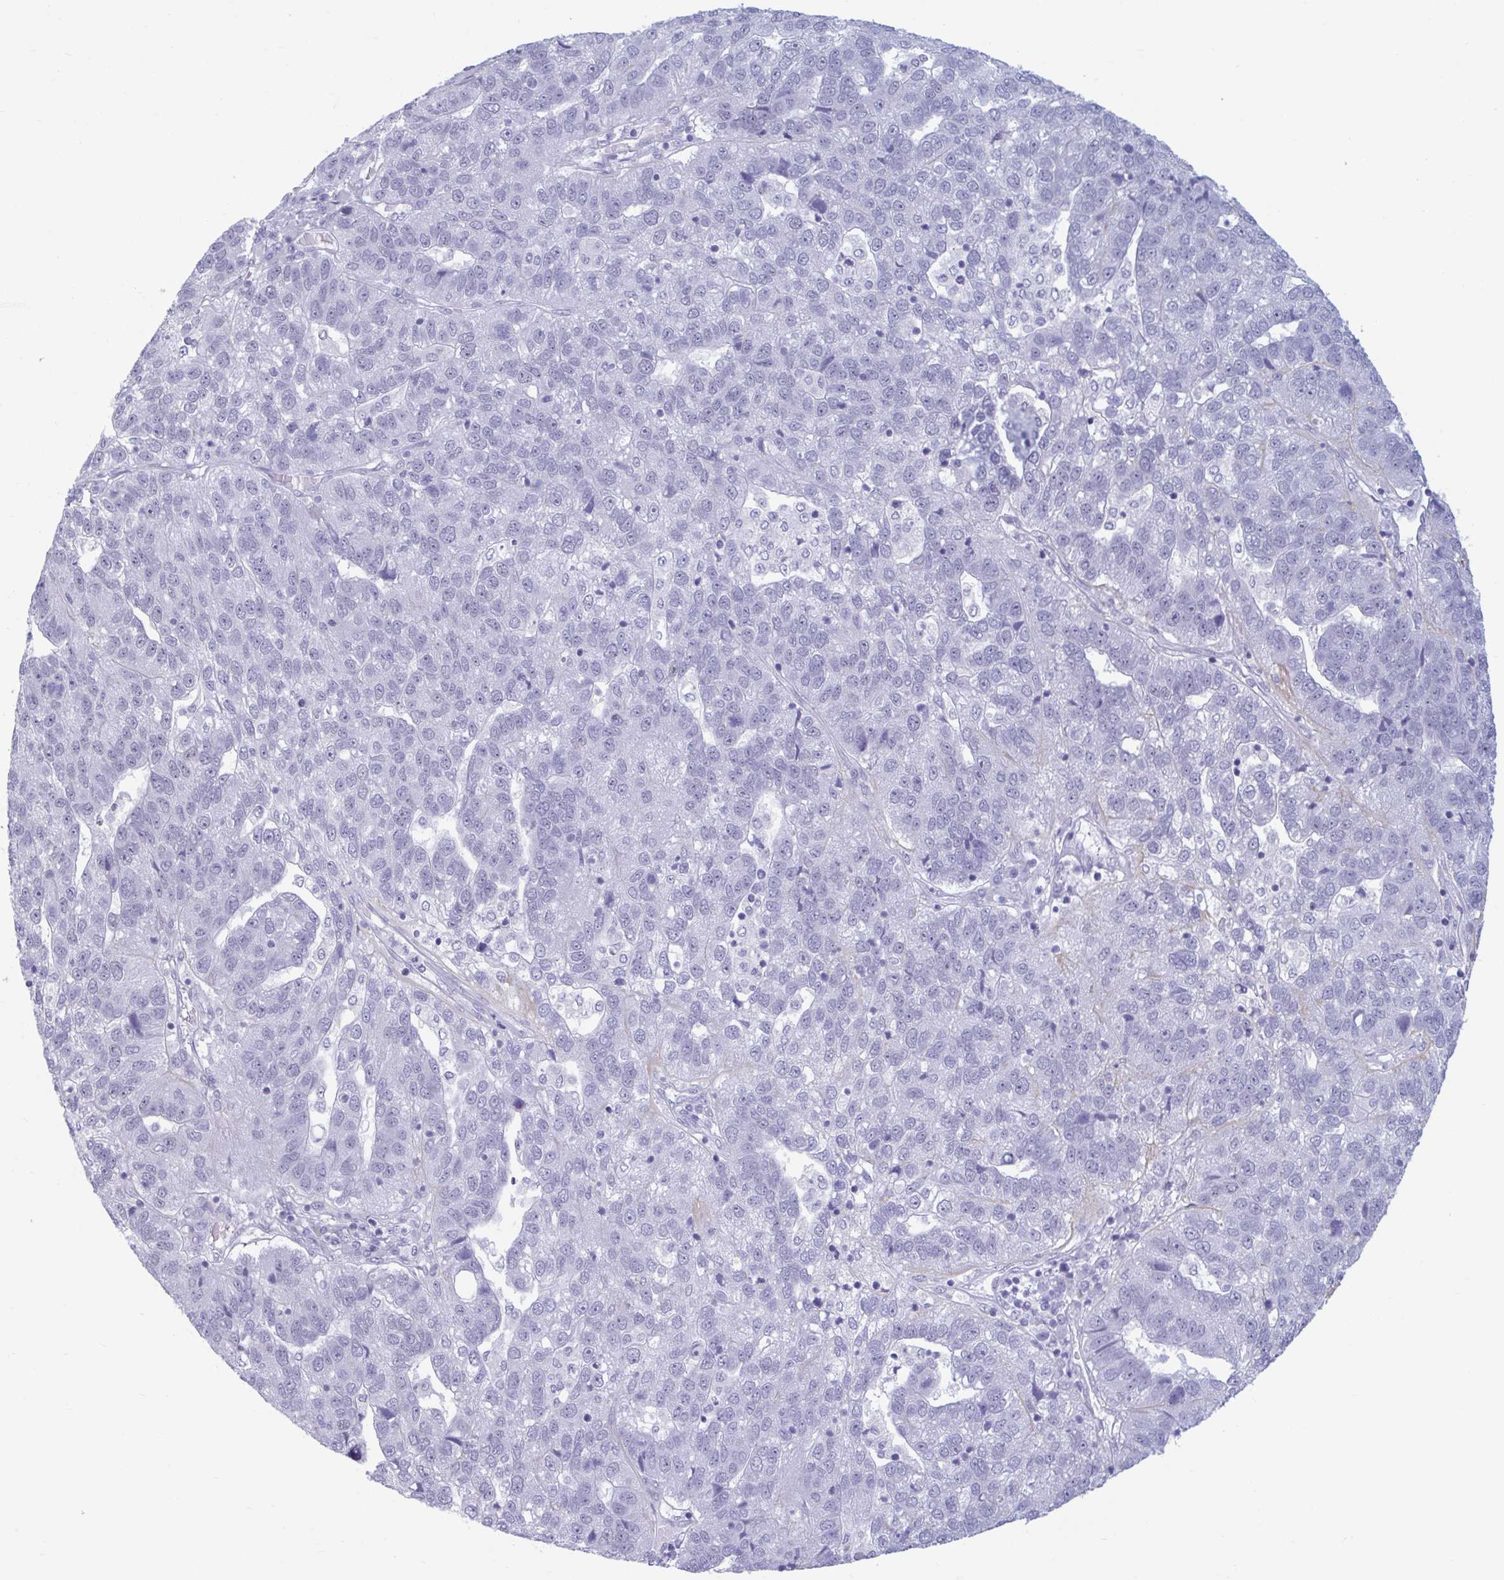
{"staining": {"intensity": "negative", "quantity": "none", "location": "none"}, "tissue": "pancreatic cancer", "cell_type": "Tumor cells", "image_type": "cancer", "snomed": [{"axis": "morphology", "description": "Adenocarcinoma, NOS"}, {"axis": "topography", "description": "Pancreas"}], "caption": "Tumor cells show no significant protein expression in pancreatic cancer.", "gene": "MSMB", "patient": {"sex": "female", "age": 61}}